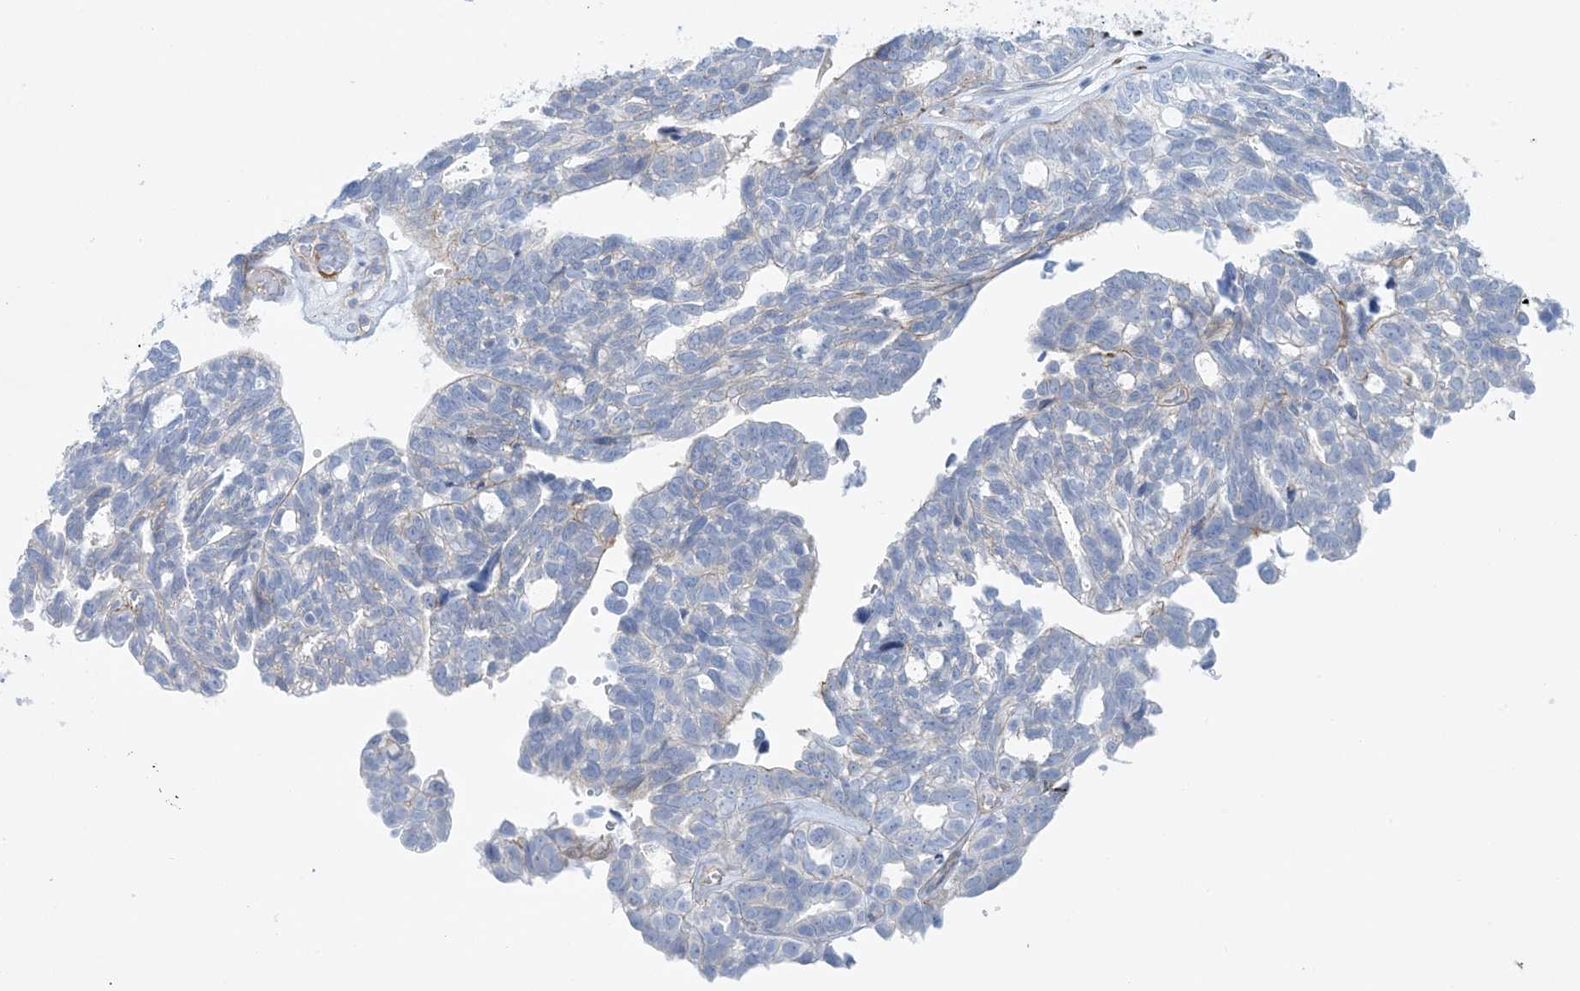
{"staining": {"intensity": "negative", "quantity": "none", "location": "none"}, "tissue": "ovarian cancer", "cell_type": "Tumor cells", "image_type": "cancer", "snomed": [{"axis": "morphology", "description": "Cystadenocarcinoma, serous, NOS"}, {"axis": "topography", "description": "Ovary"}], "caption": "This is an immunohistochemistry image of human serous cystadenocarcinoma (ovarian). There is no staining in tumor cells.", "gene": "SHANK1", "patient": {"sex": "female", "age": 79}}